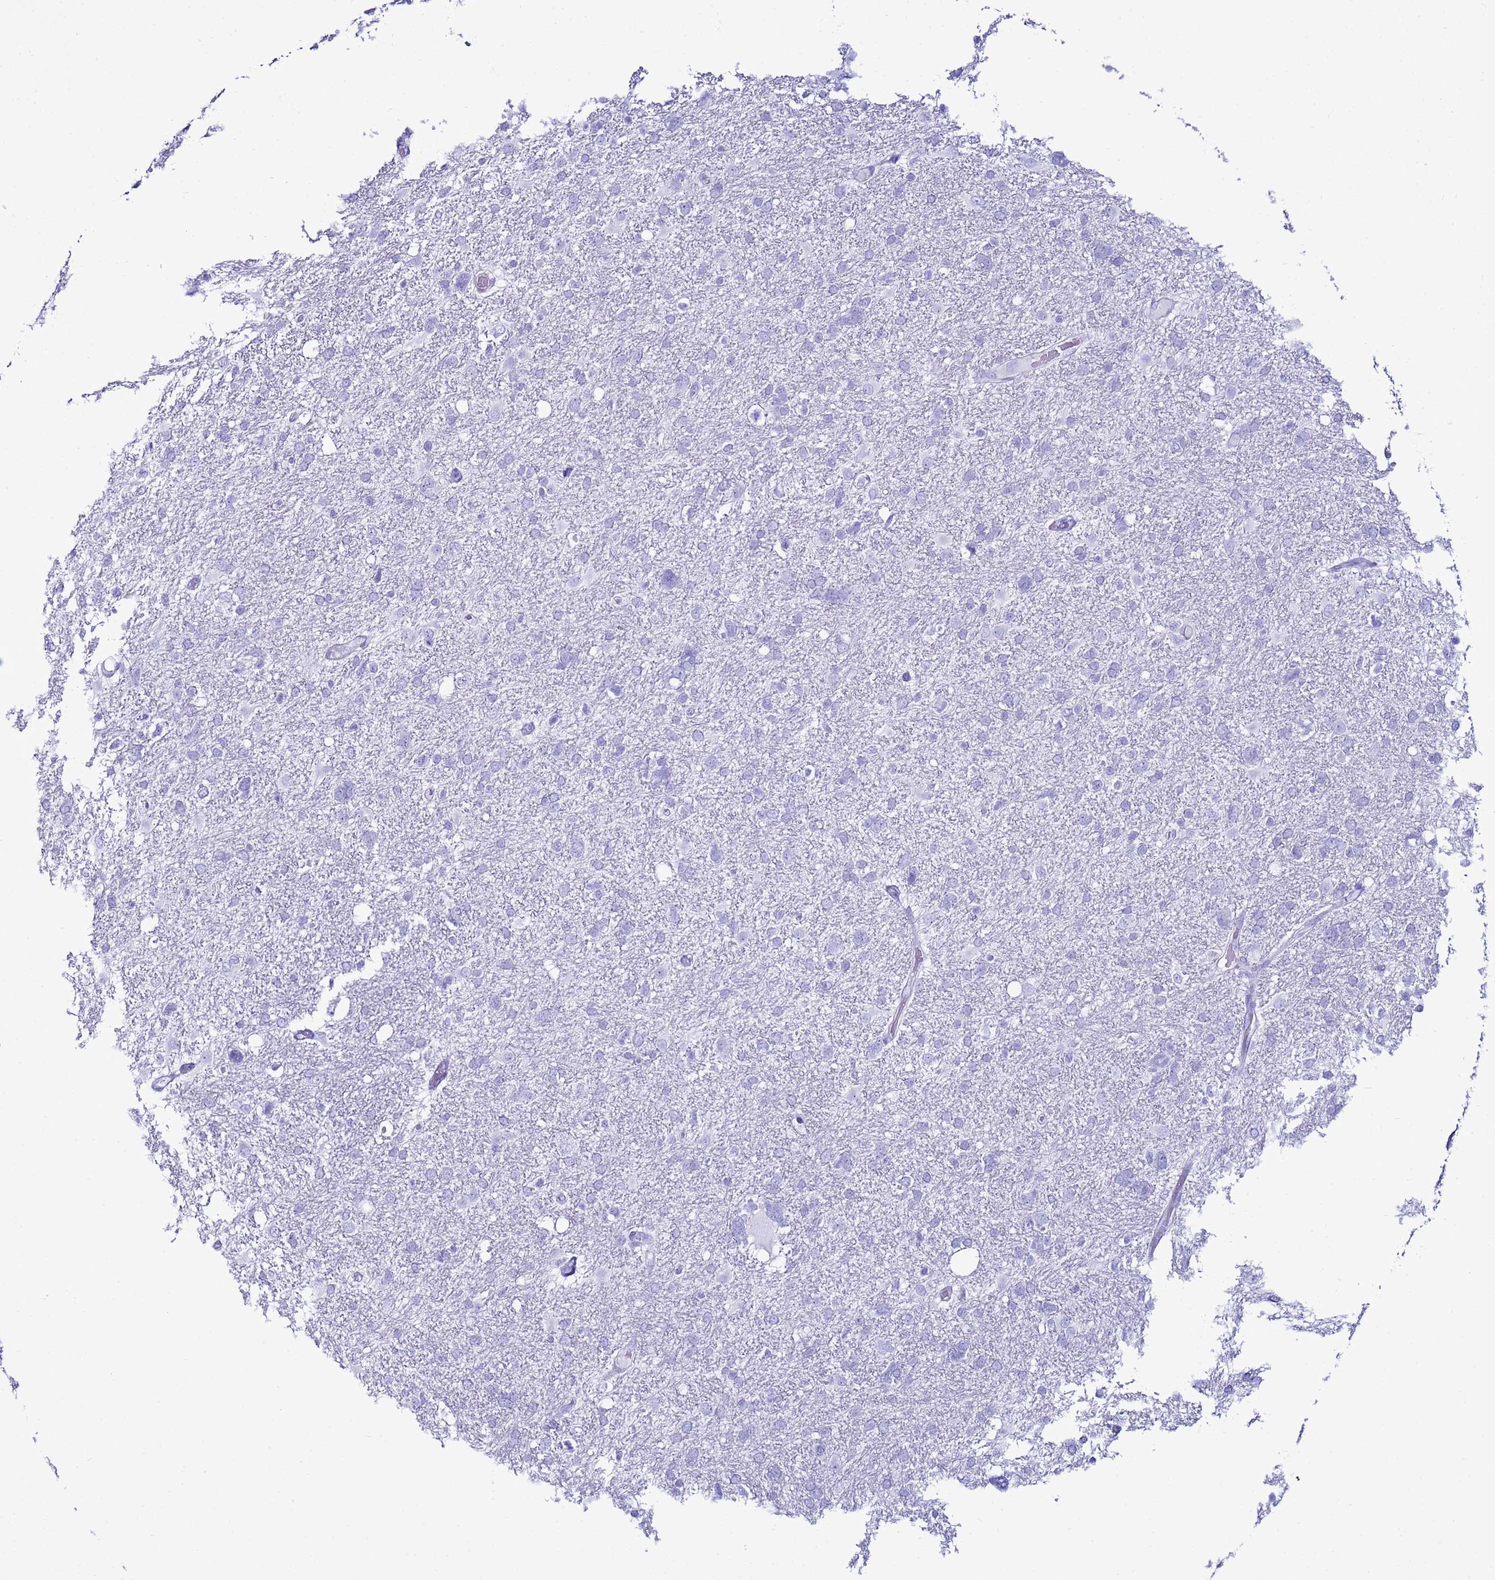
{"staining": {"intensity": "negative", "quantity": "none", "location": "none"}, "tissue": "glioma", "cell_type": "Tumor cells", "image_type": "cancer", "snomed": [{"axis": "morphology", "description": "Glioma, malignant, High grade"}, {"axis": "topography", "description": "Brain"}], "caption": "DAB (3,3'-diaminobenzidine) immunohistochemical staining of human glioma displays no significant expression in tumor cells.", "gene": "LCMT1", "patient": {"sex": "male", "age": 61}}